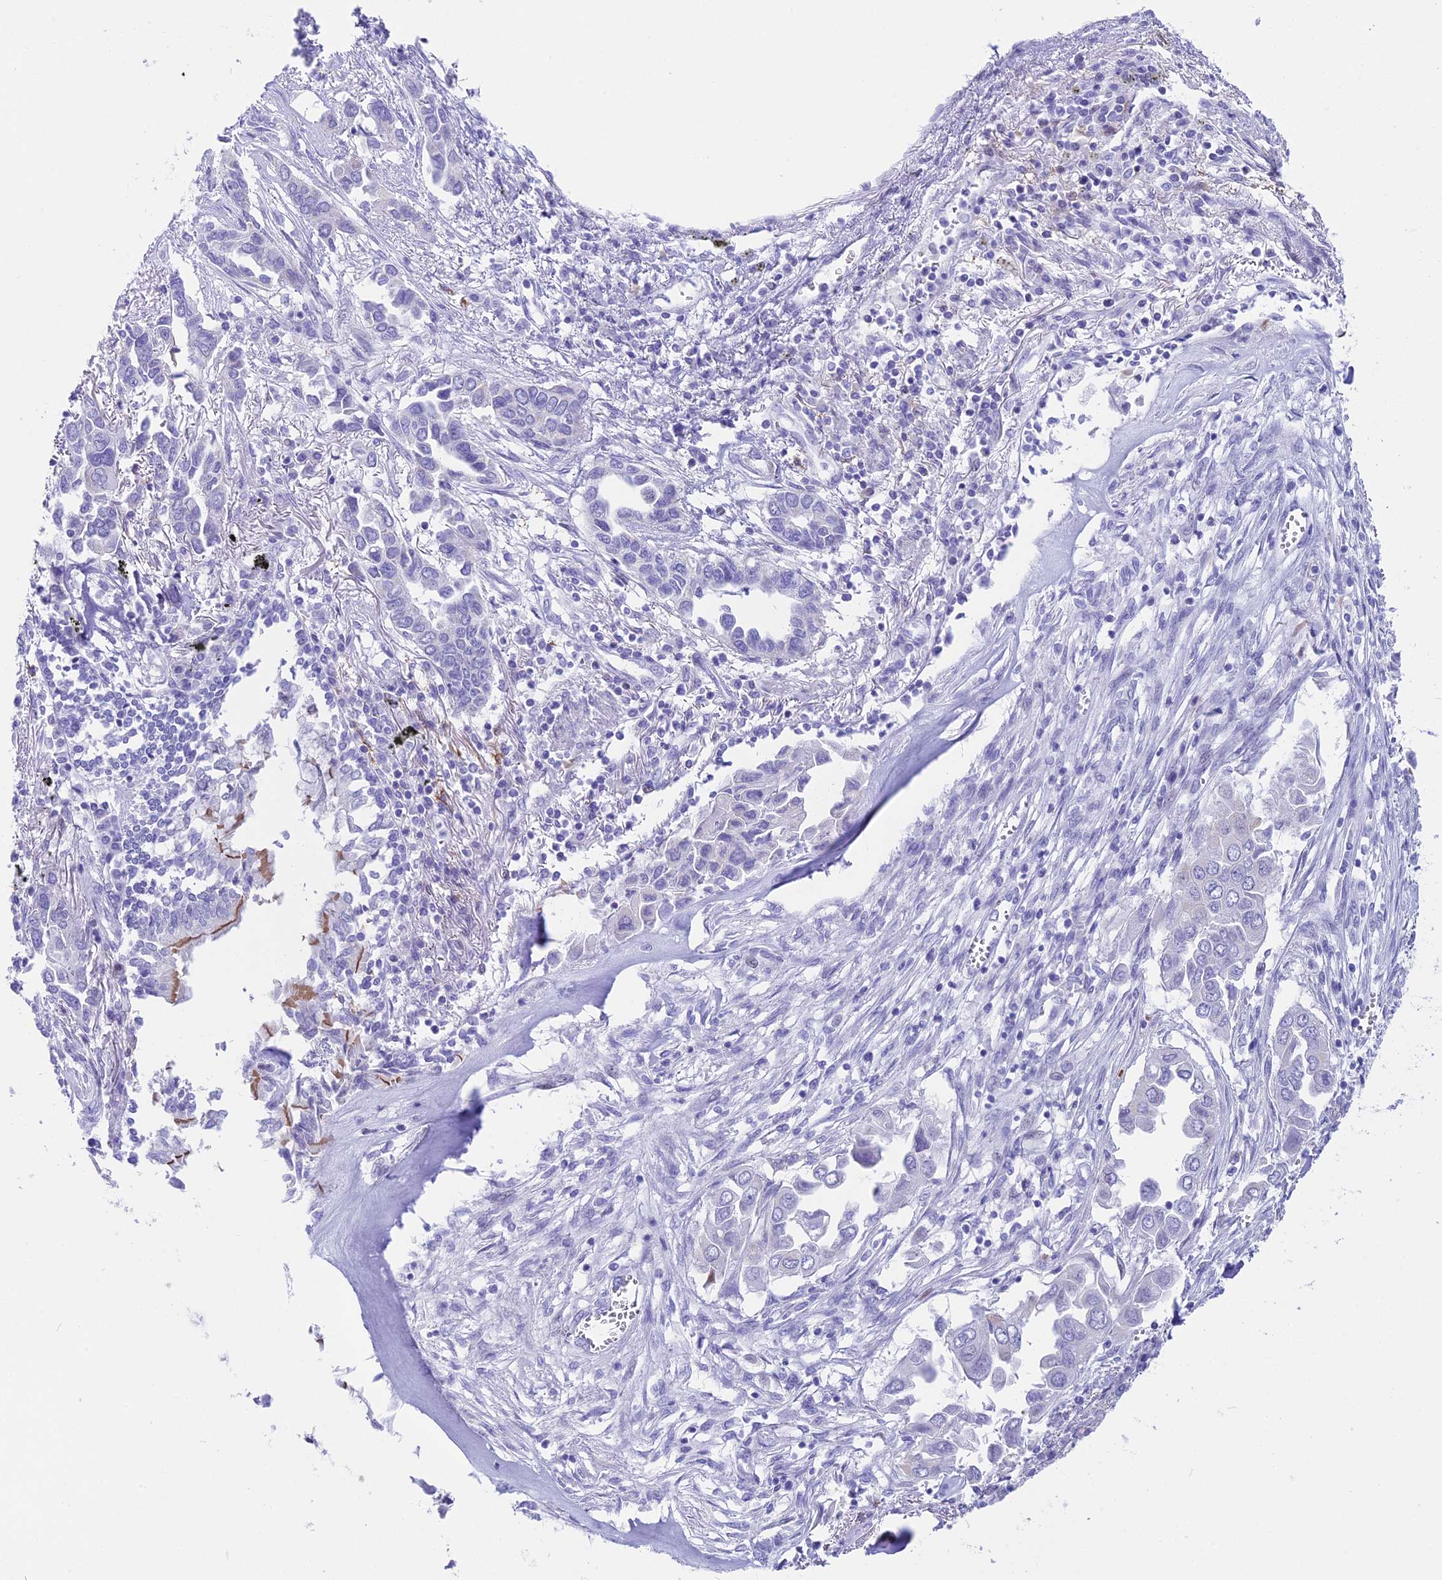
{"staining": {"intensity": "negative", "quantity": "none", "location": "none"}, "tissue": "lung cancer", "cell_type": "Tumor cells", "image_type": "cancer", "snomed": [{"axis": "morphology", "description": "Adenocarcinoma, NOS"}, {"axis": "topography", "description": "Lung"}], "caption": "High power microscopy photomicrograph of an IHC photomicrograph of lung adenocarcinoma, revealing no significant staining in tumor cells.", "gene": "CC2D2A", "patient": {"sex": "female", "age": 76}}